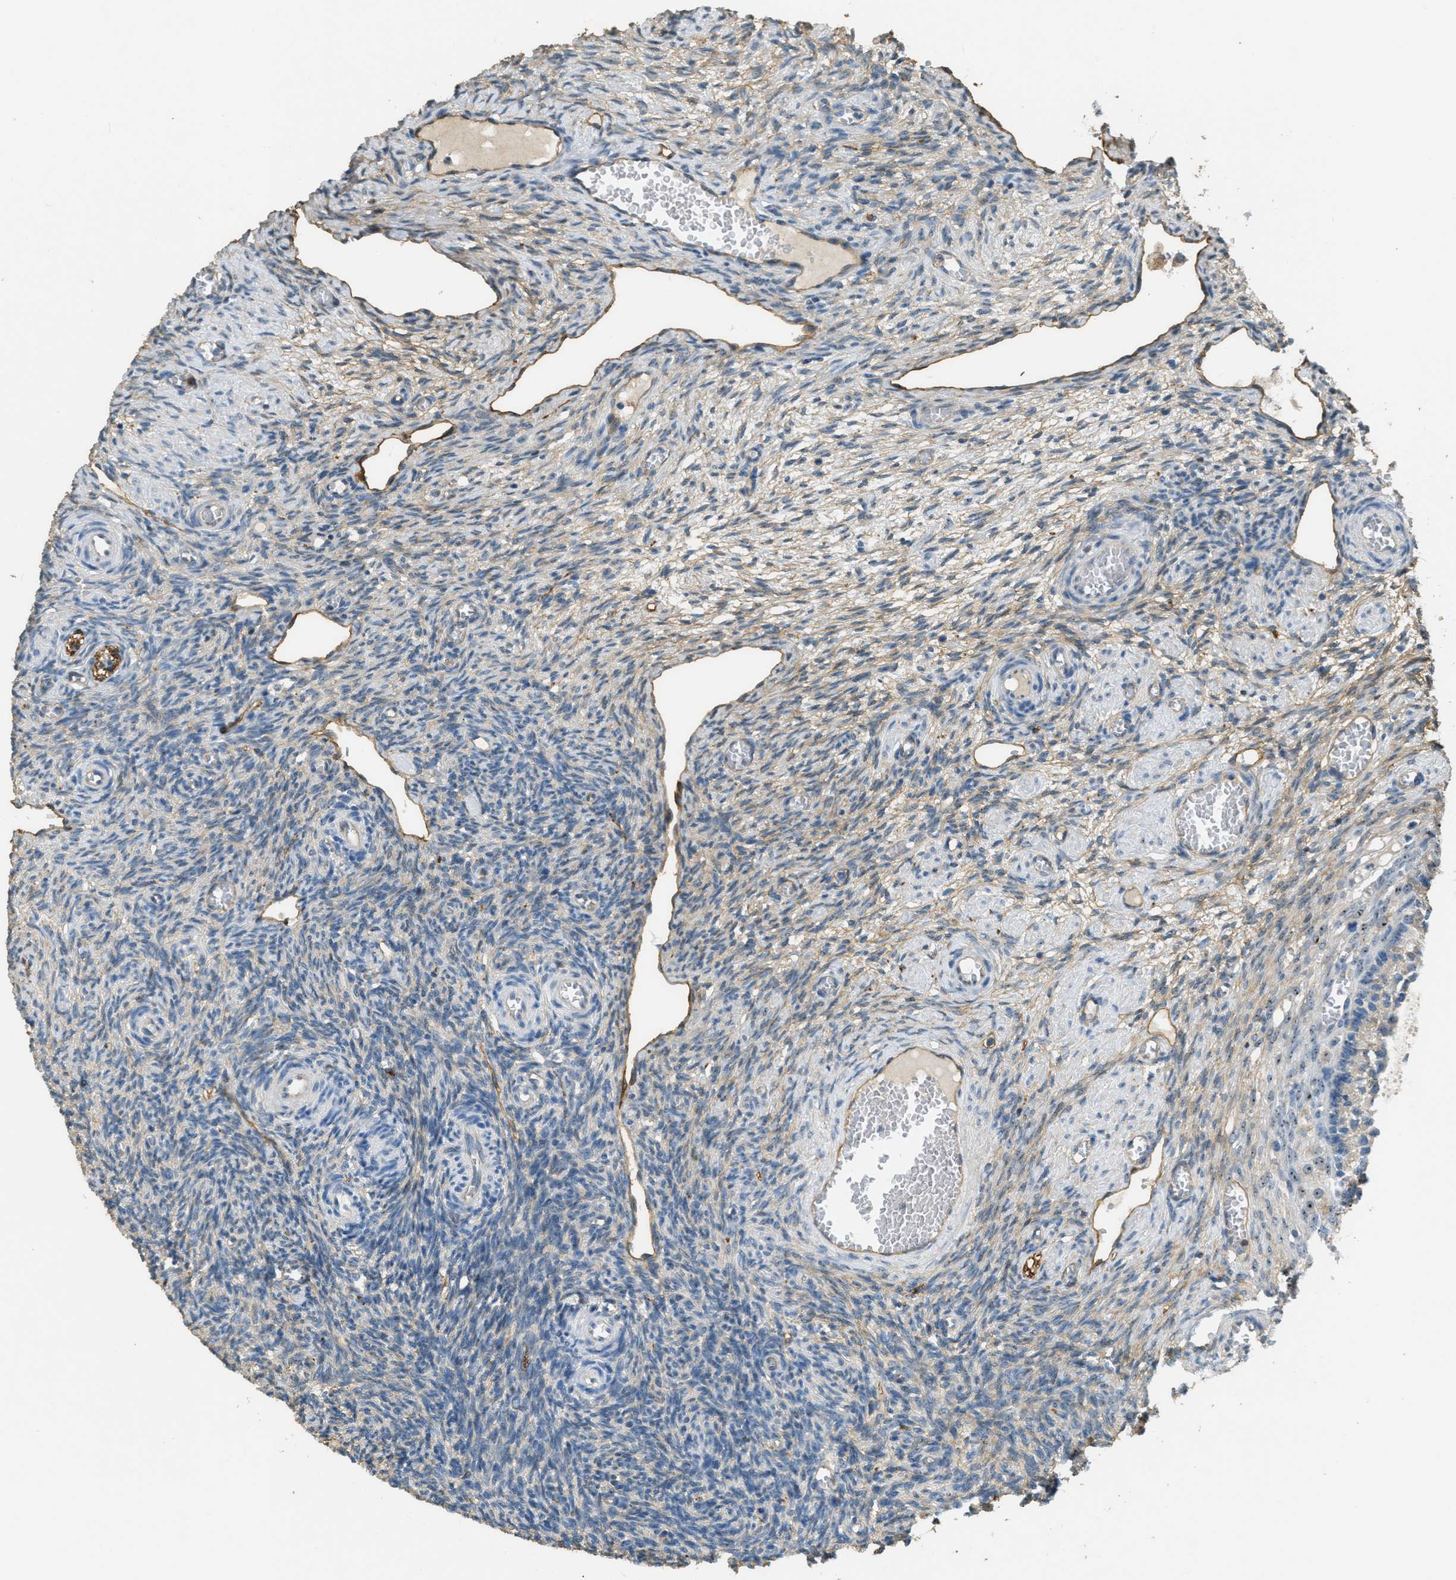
{"staining": {"intensity": "weak", "quantity": "<25%", "location": "cytoplasmic/membranous"}, "tissue": "ovary", "cell_type": "Ovarian stroma cells", "image_type": "normal", "snomed": [{"axis": "morphology", "description": "Normal tissue, NOS"}, {"axis": "topography", "description": "Ovary"}], "caption": "IHC of benign human ovary displays no staining in ovarian stroma cells.", "gene": "OSMR", "patient": {"sex": "female", "age": 27}}